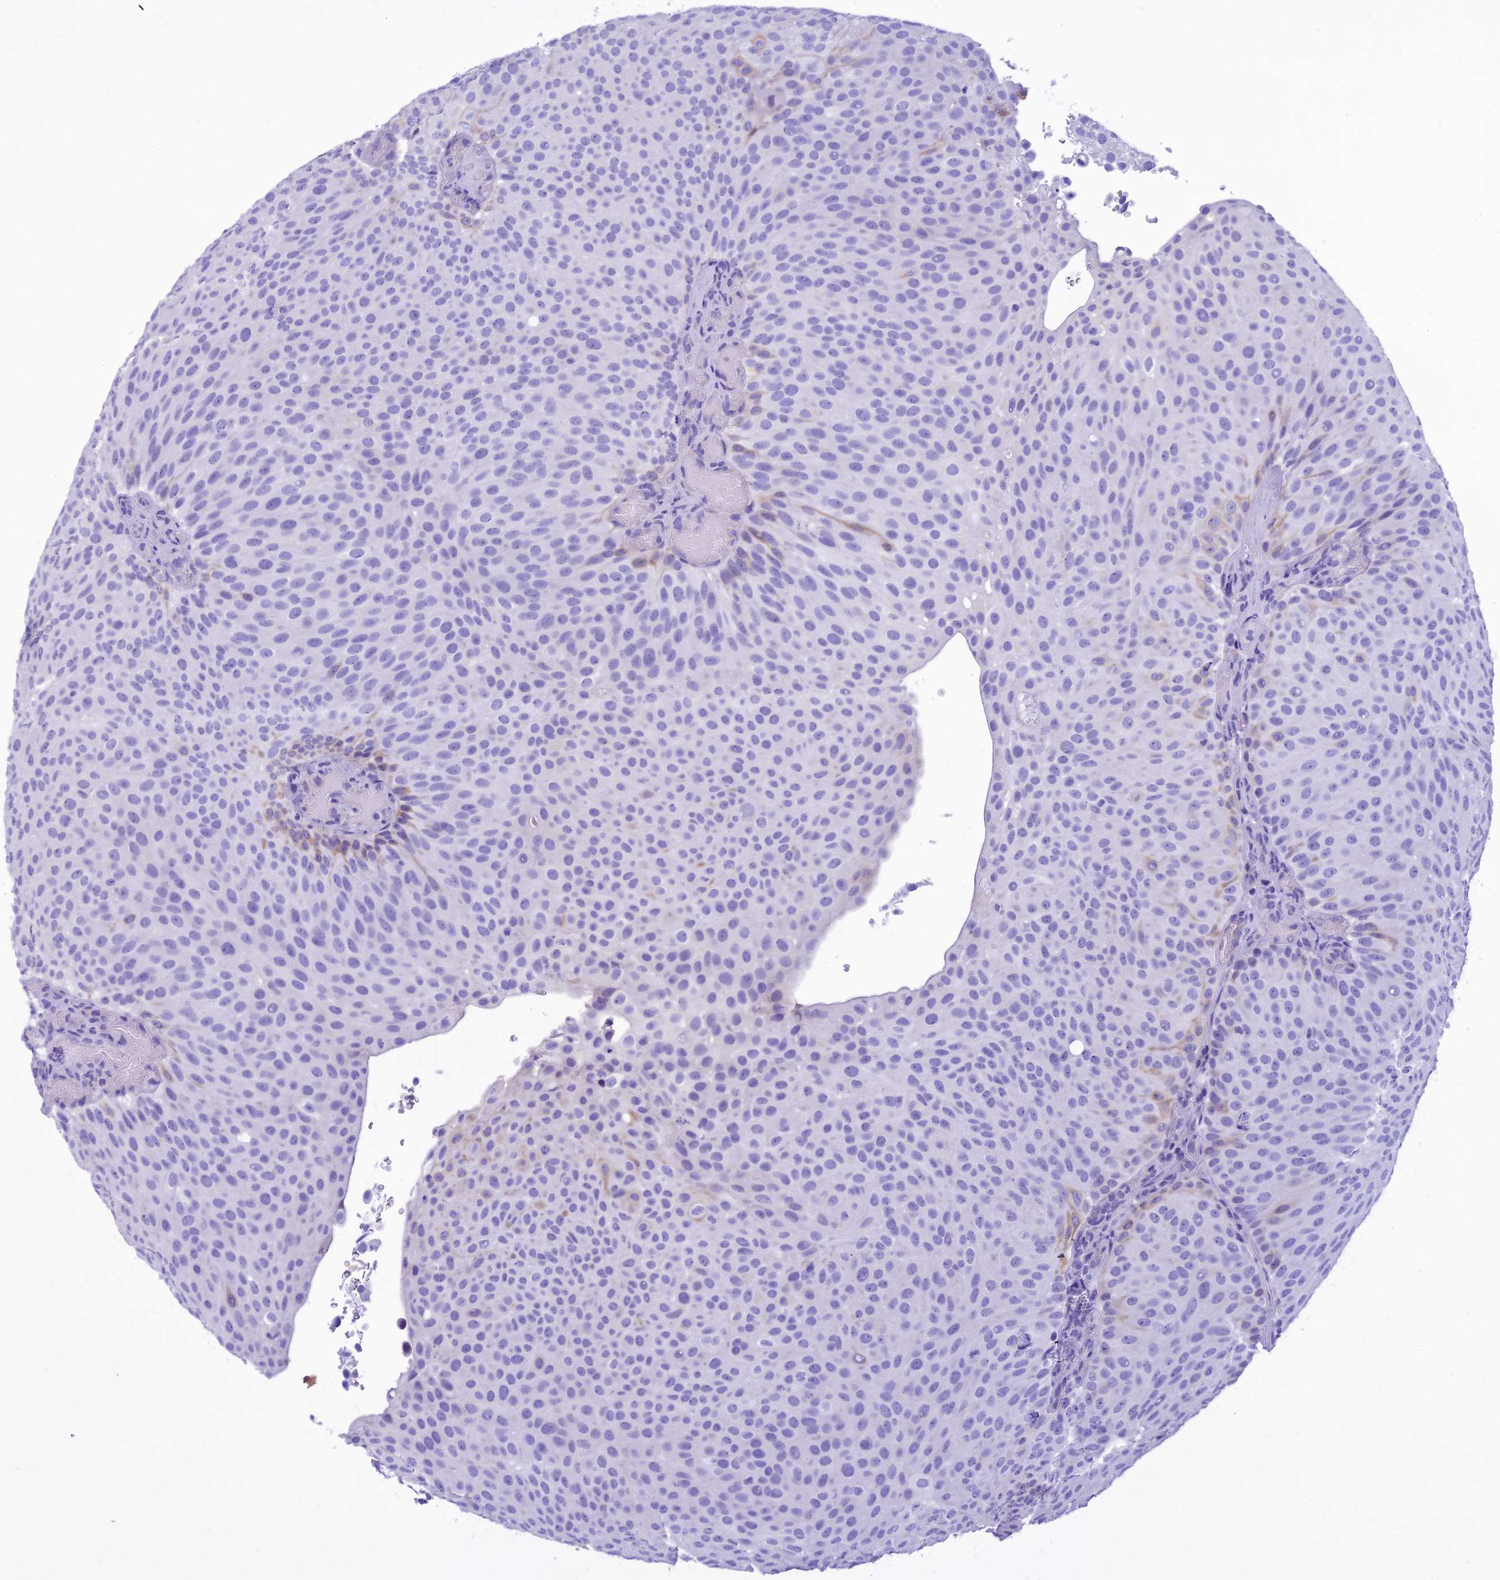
{"staining": {"intensity": "weak", "quantity": "<25%", "location": "cytoplasmic/membranous"}, "tissue": "urothelial cancer", "cell_type": "Tumor cells", "image_type": "cancer", "snomed": [{"axis": "morphology", "description": "Urothelial carcinoma, Low grade"}, {"axis": "topography", "description": "Urinary bladder"}], "caption": "Immunohistochemistry of urothelial carcinoma (low-grade) displays no positivity in tumor cells.", "gene": "KCTD14", "patient": {"sex": "male", "age": 78}}